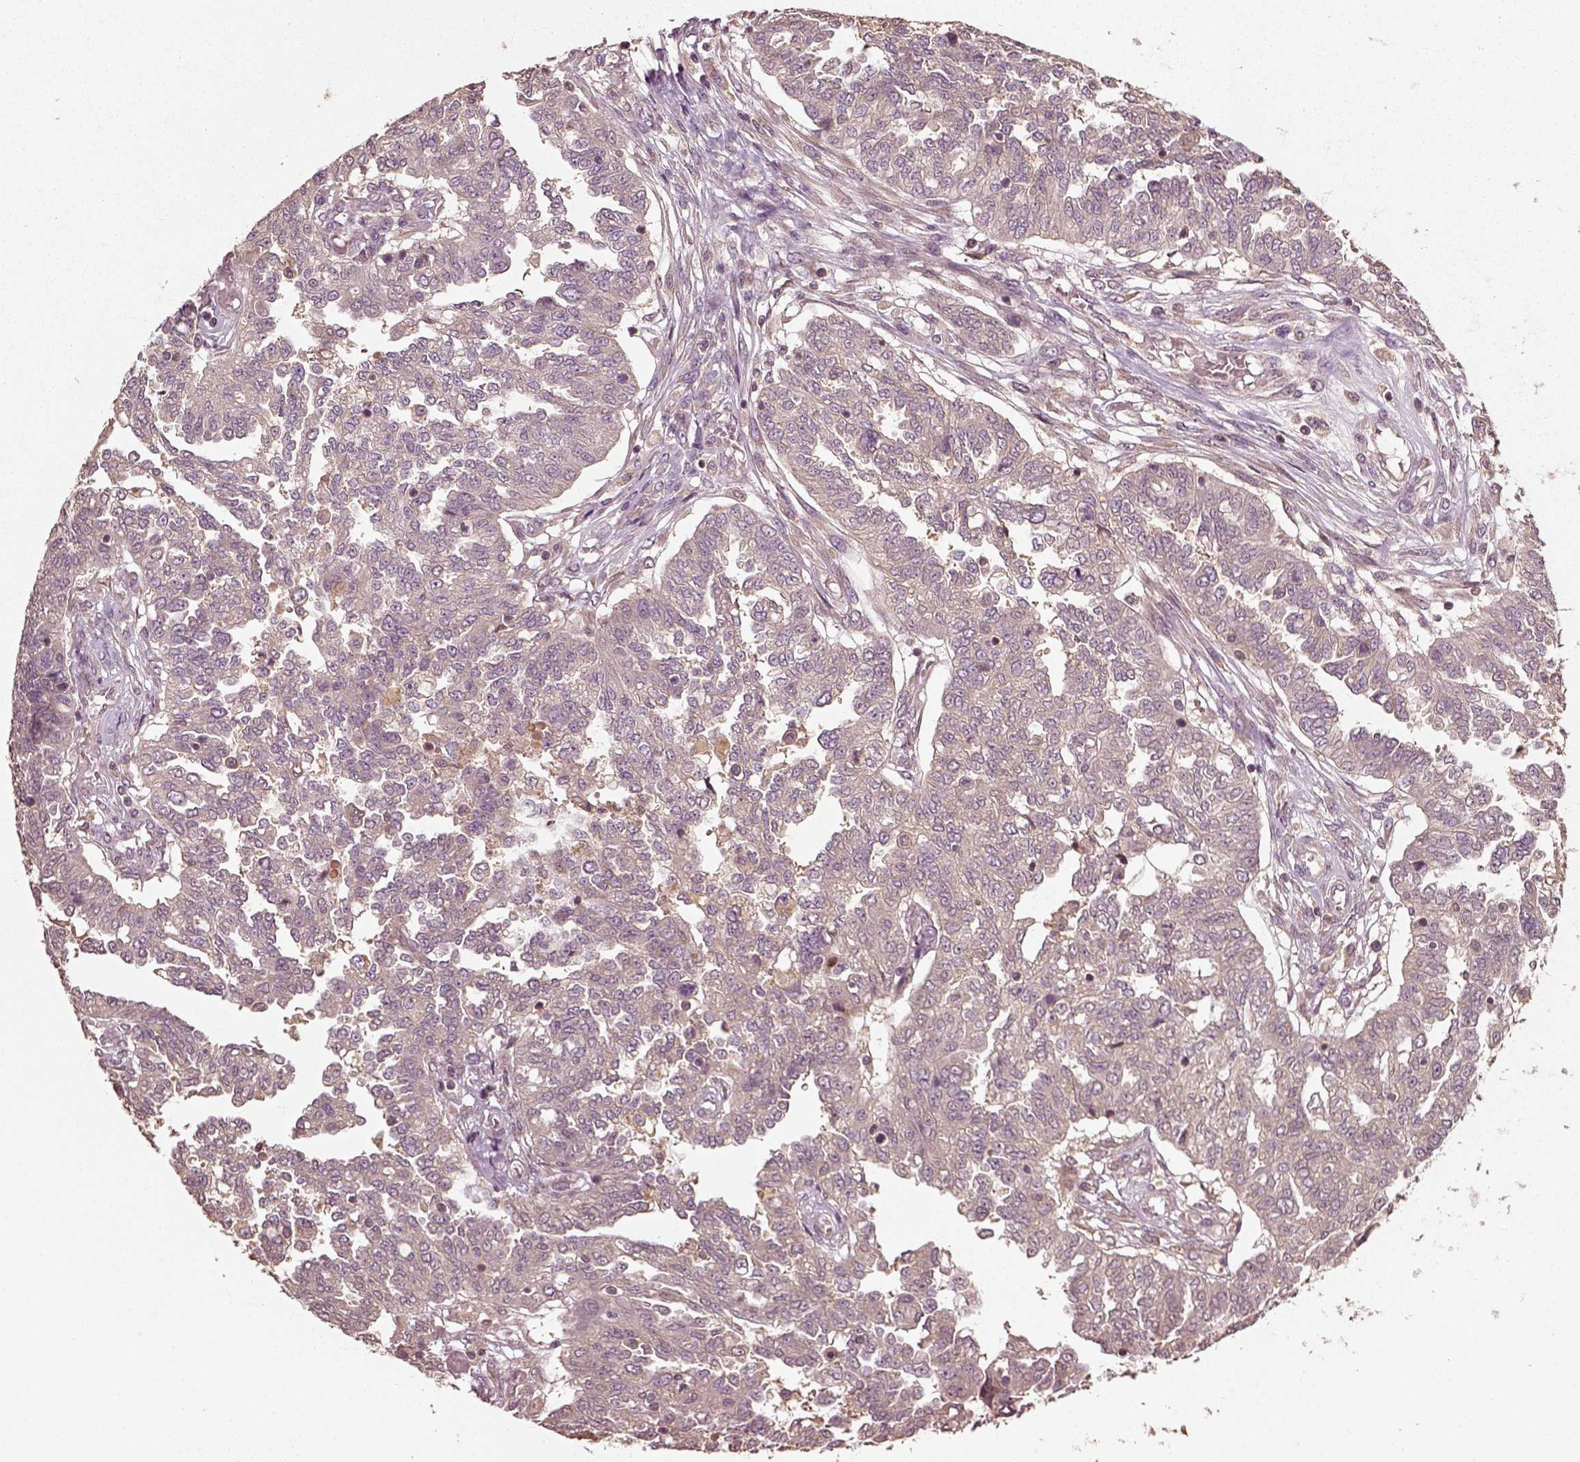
{"staining": {"intensity": "negative", "quantity": "none", "location": "none"}, "tissue": "ovarian cancer", "cell_type": "Tumor cells", "image_type": "cancer", "snomed": [{"axis": "morphology", "description": "Cystadenocarcinoma, serous, NOS"}, {"axis": "topography", "description": "Ovary"}], "caption": "IHC photomicrograph of ovarian cancer (serous cystadenocarcinoma) stained for a protein (brown), which displays no expression in tumor cells.", "gene": "ERV3-1", "patient": {"sex": "female", "age": 67}}